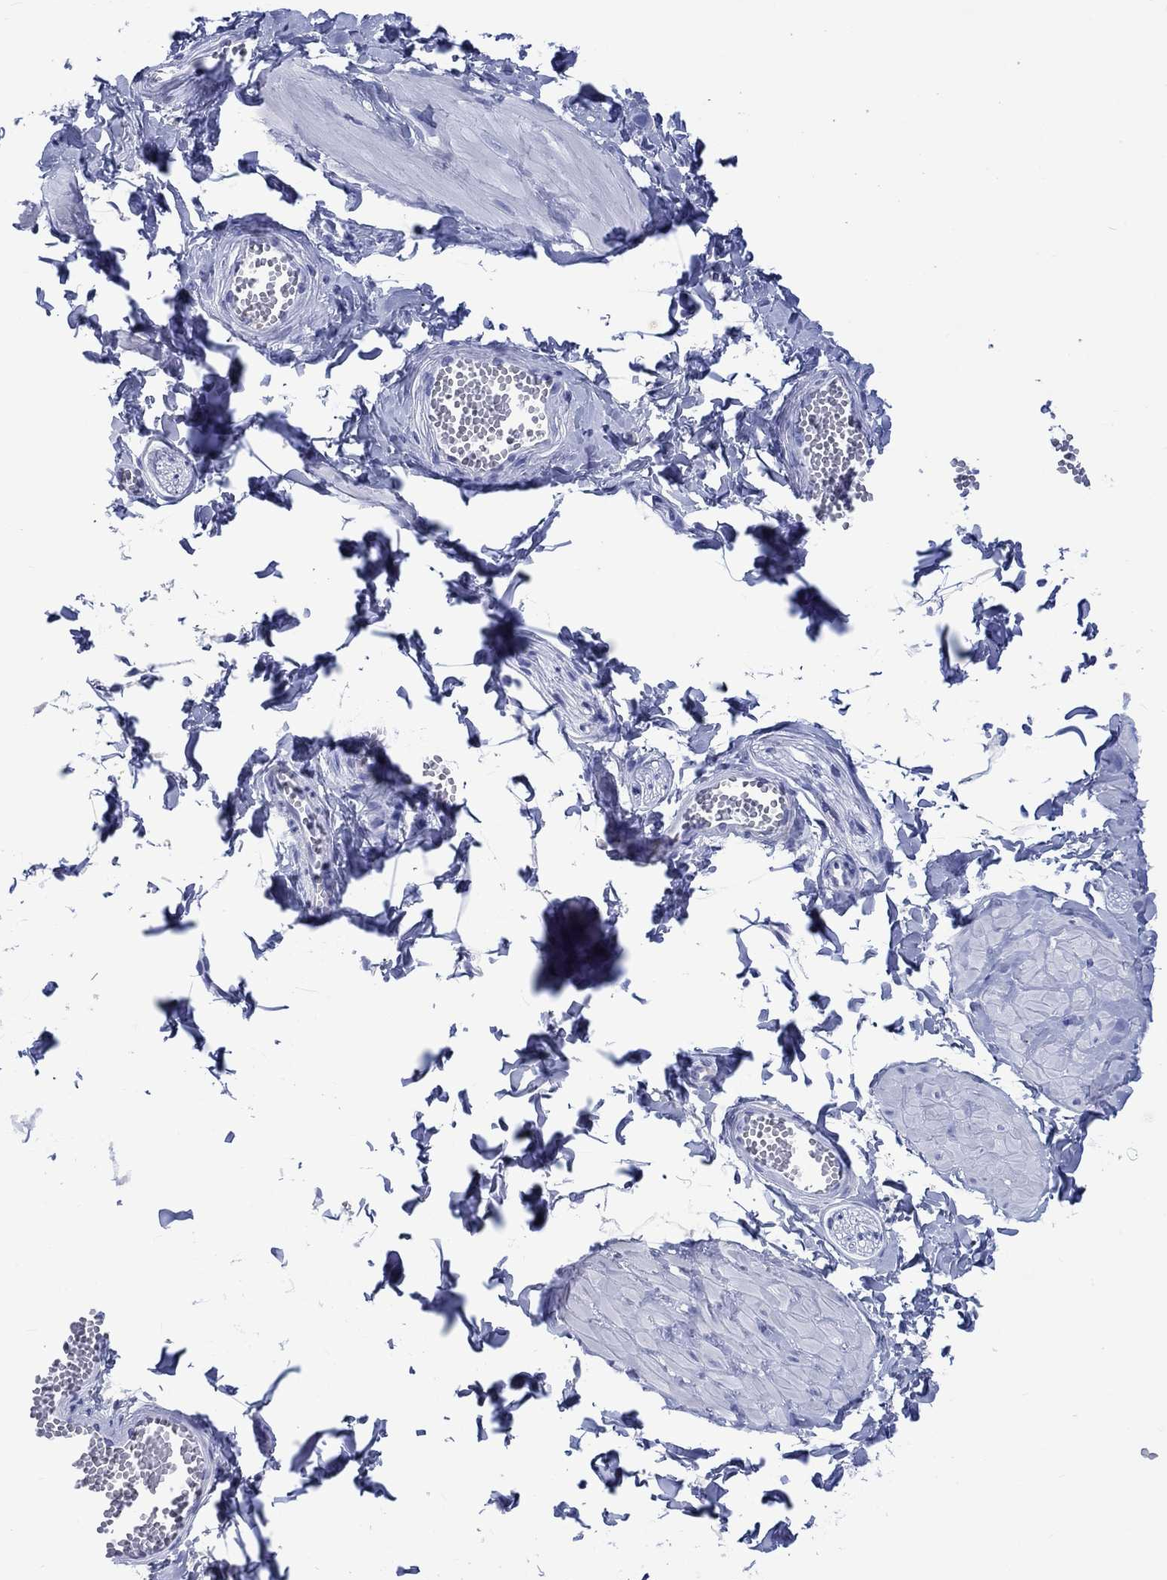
{"staining": {"intensity": "negative", "quantity": "none", "location": "none"}, "tissue": "adipose tissue", "cell_type": "Adipocytes", "image_type": "normal", "snomed": [{"axis": "morphology", "description": "Normal tissue, NOS"}, {"axis": "topography", "description": "Smooth muscle"}, {"axis": "topography", "description": "Peripheral nerve tissue"}], "caption": "Immunohistochemistry histopathology image of benign human adipose tissue stained for a protein (brown), which displays no staining in adipocytes.", "gene": "CACNG3", "patient": {"sex": "male", "age": 22}}